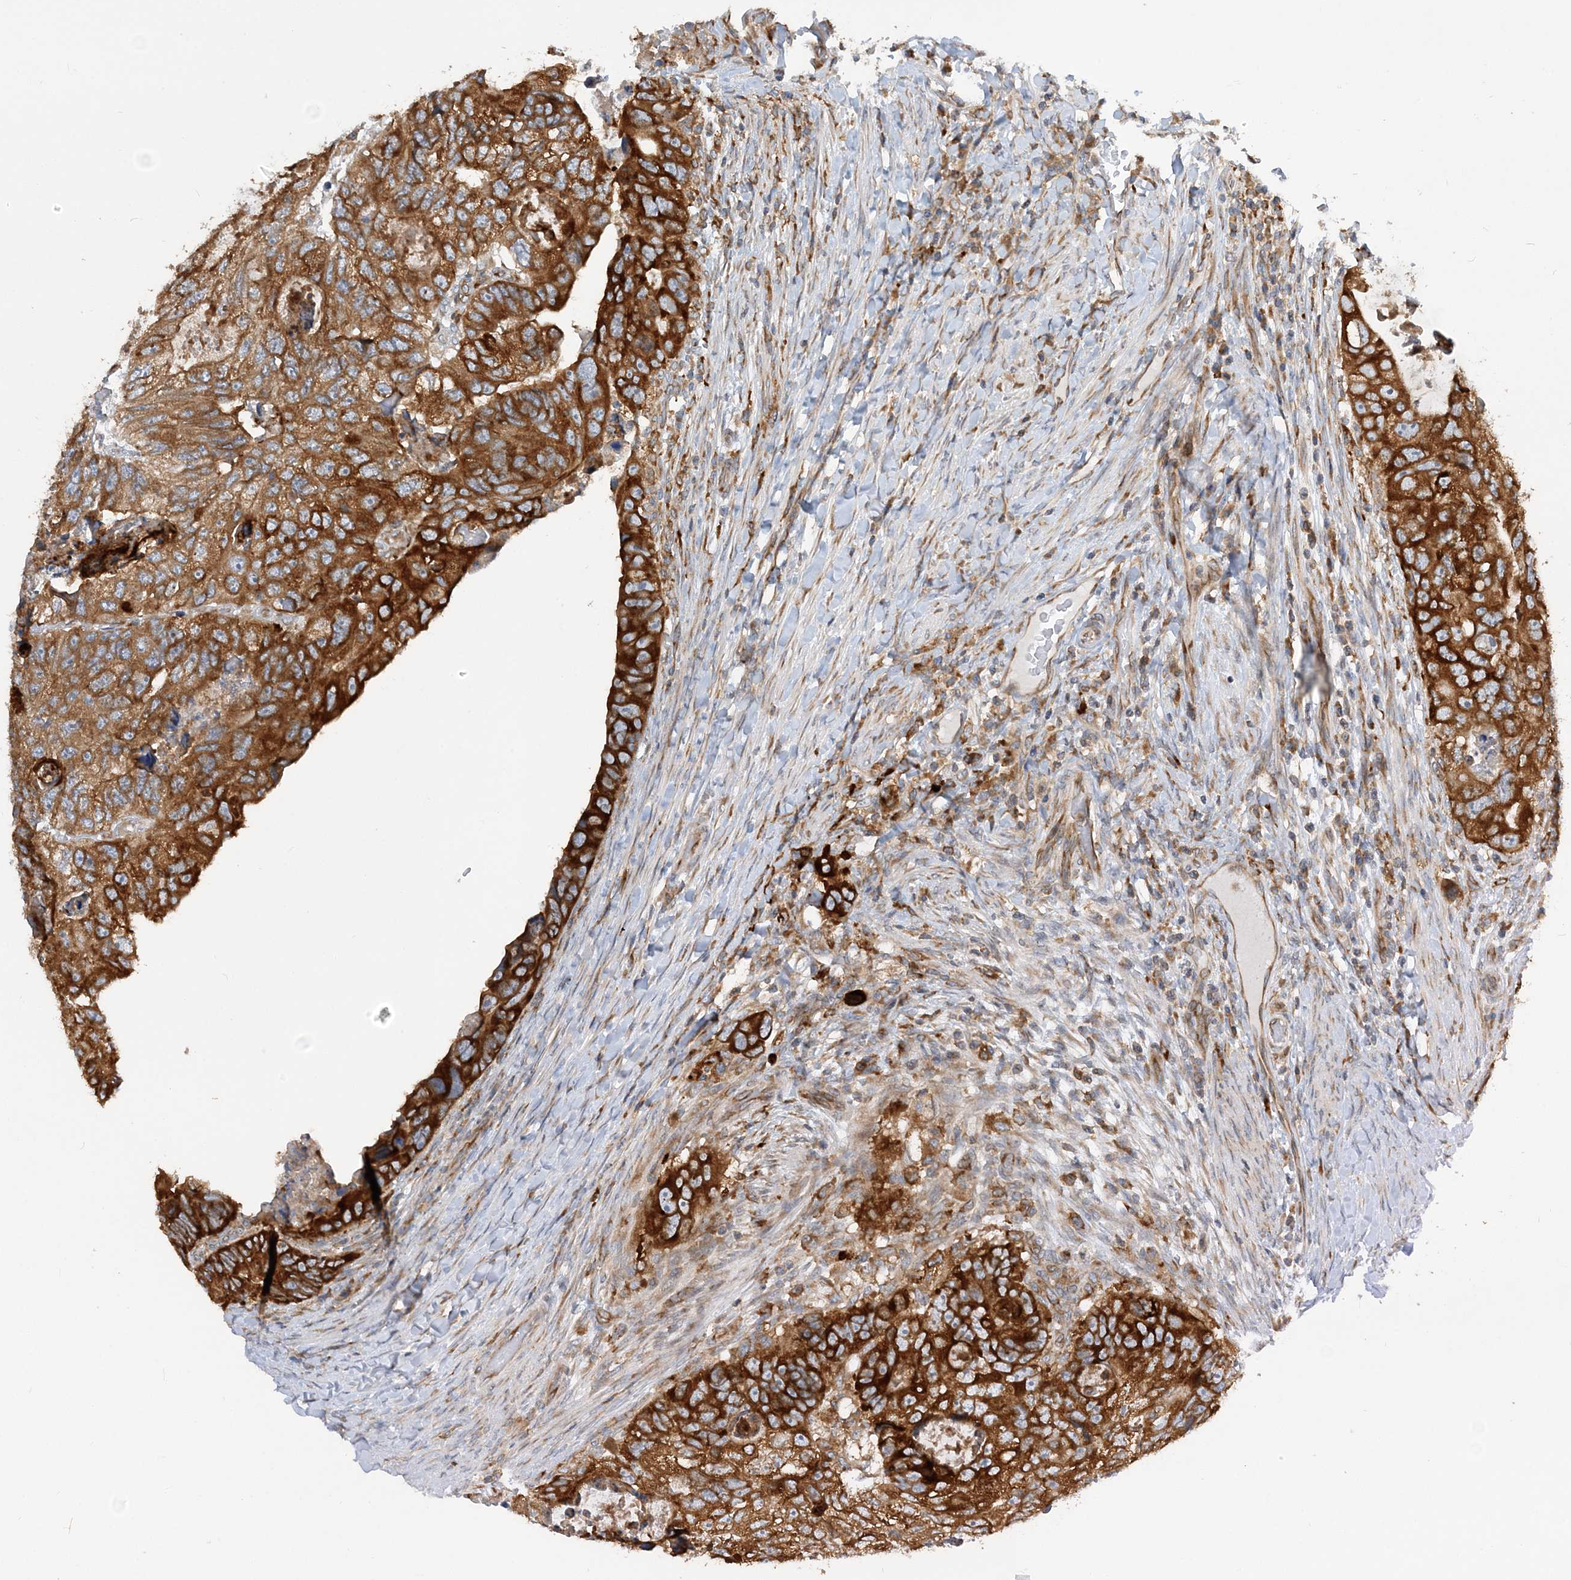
{"staining": {"intensity": "strong", "quantity": ">75%", "location": "cytoplasmic/membranous"}, "tissue": "colorectal cancer", "cell_type": "Tumor cells", "image_type": "cancer", "snomed": [{"axis": "morphology", "description": "Adenocarcinoma, NOS"}, {"axis": "topography", "description": "Rectum"}], "caption": "Protein staining displays strong cytoplasmic/membranous staining in approximately >75% of tumor cells in colorectal adenocarcinoma.", "gene": "LARP4B", "patient": {"sex": "male", "age": 59}}